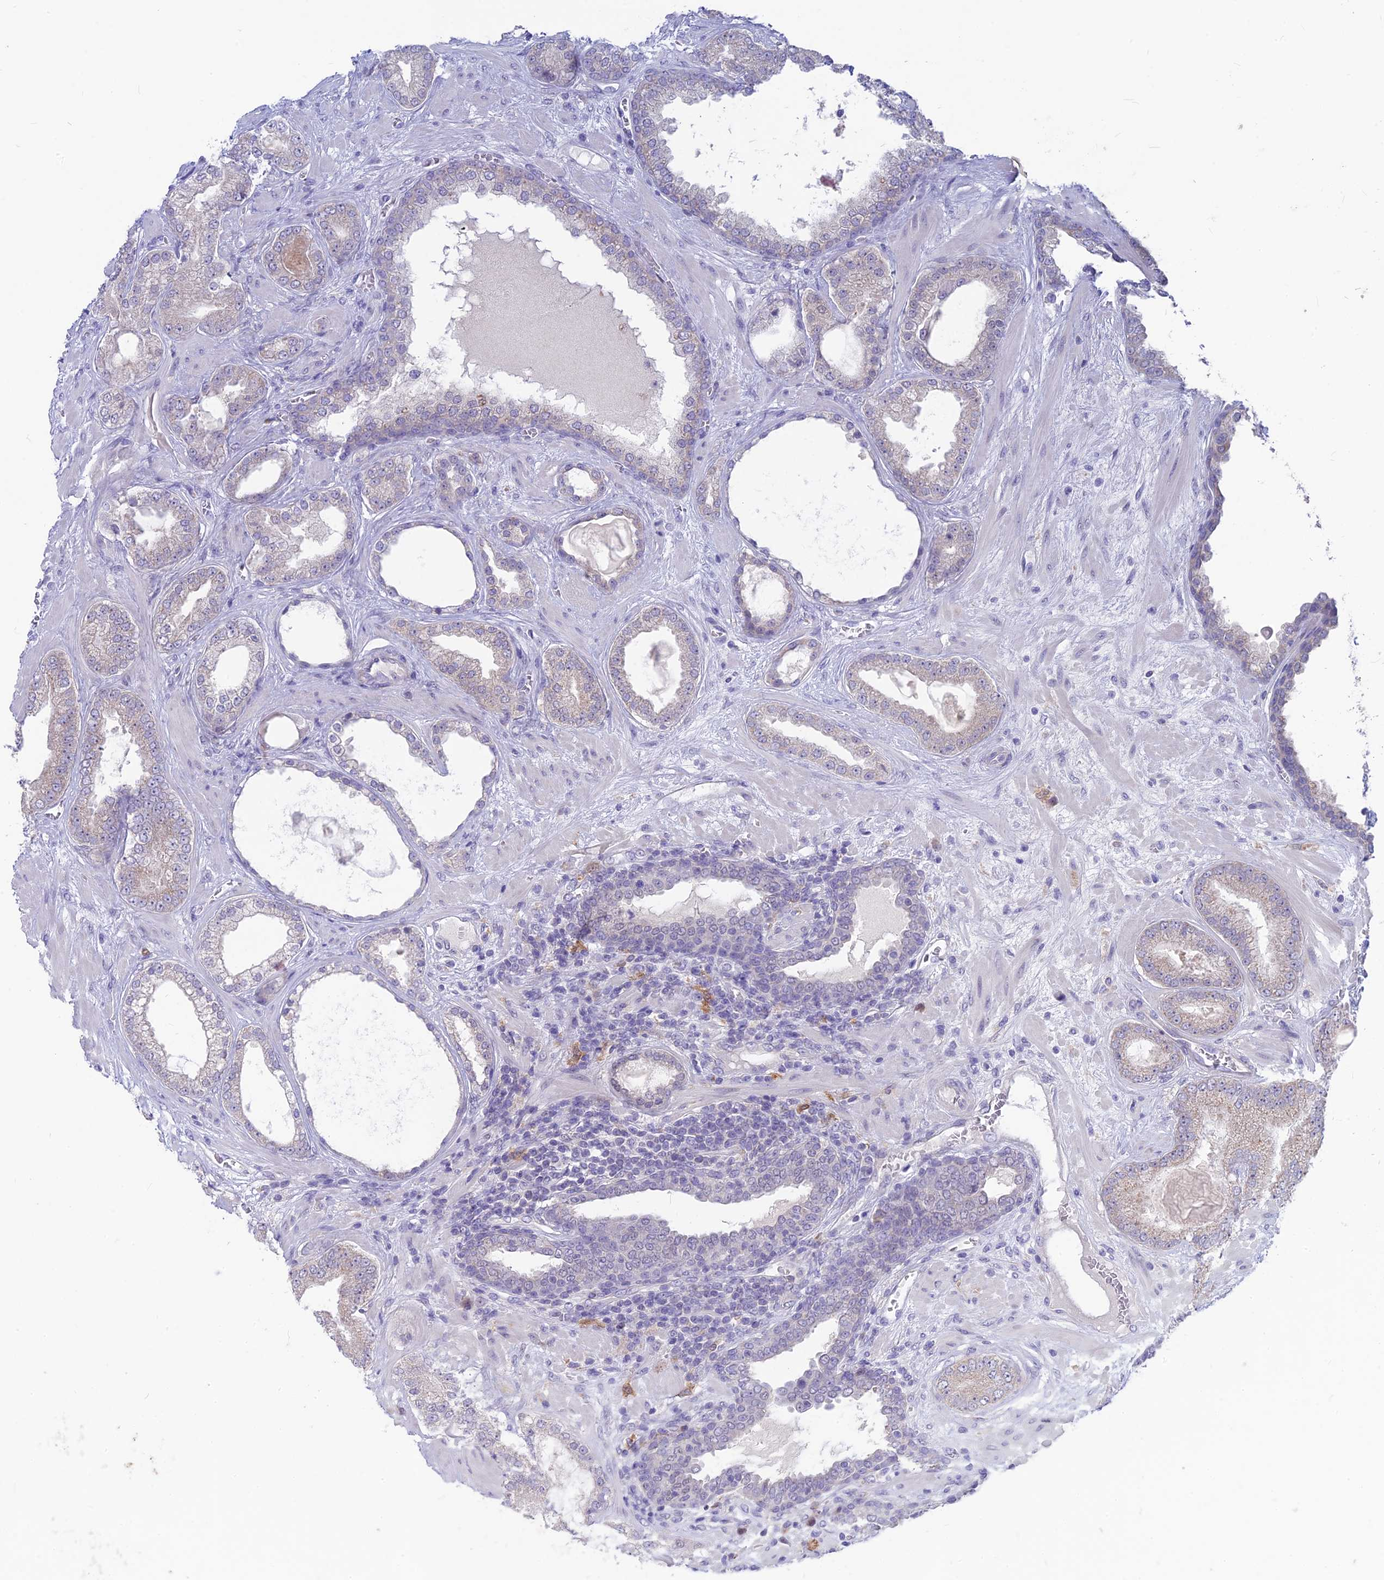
{"staining": {"intensity": "negative", "quantity": "none", "location": "none"}, "tissue": "prostate cancer", "cell_type": "Tumor cells", "image_type": "cancer", "snomed": [{"axis": "morphology", "description": "Adenocarcinoma, Low grade"}, {"axis": "topography", "description": "Prostate"}], "caption": "Immunohistochemical staining of human prostate adenocarcinoma (low-grade) reveals no significant positivity in tumor cells. (DAB (3,3'-diaminobenzidine) immunohistochemistry visualized using brightfield microscopy, high magnification).", "gene": "SNTN", "patient": {"sex": "male", "age": 57}}